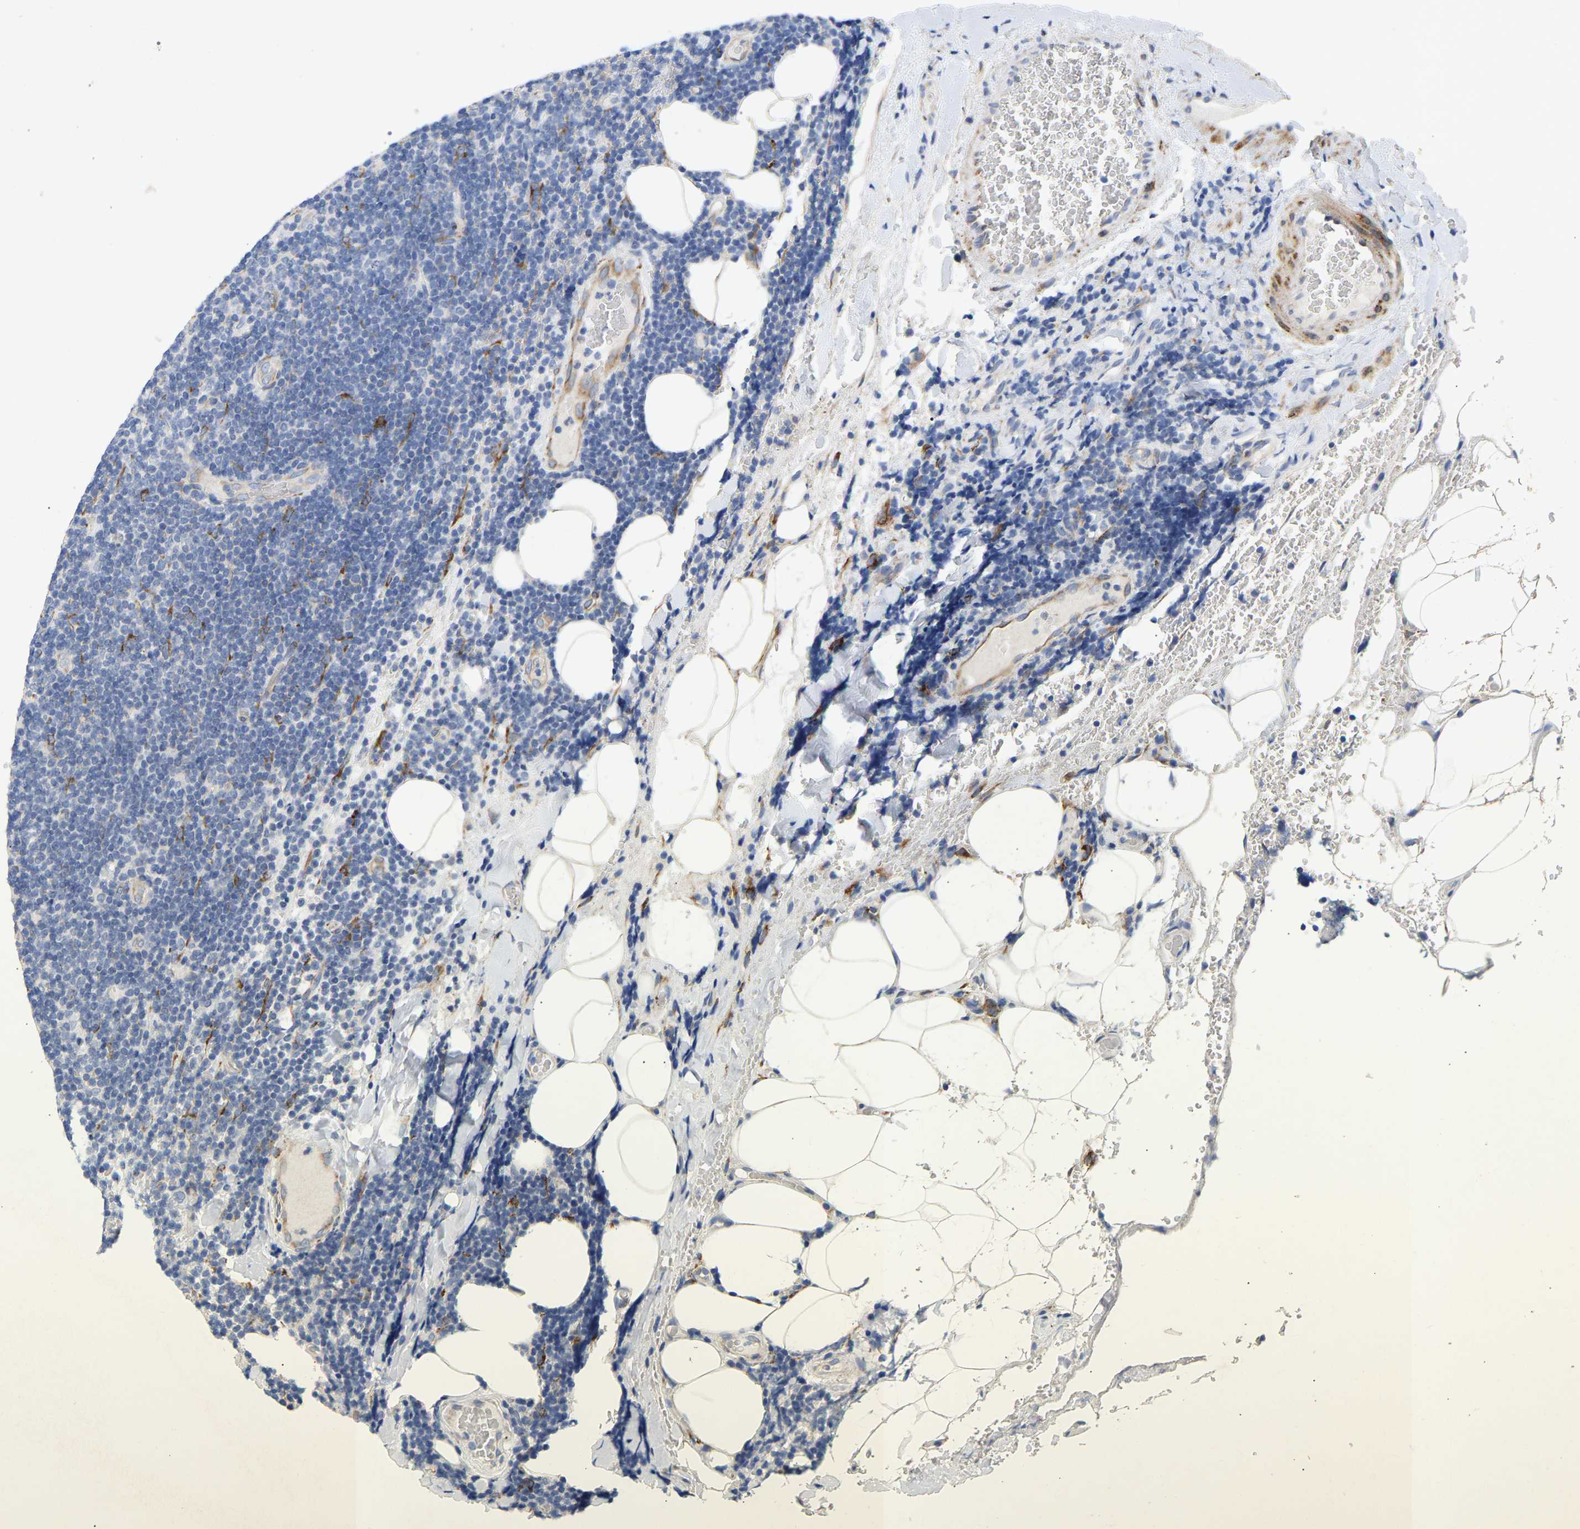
{"staining": {"intensity": "negative", "quantity": "none", "location": "none"}, "tissue": "lymphoma", "cell_type": "Tumor cells", "image_type": "cancer", "snomed": [{"axis": "morphology", "description": "Malignant lymphoma, non-Hodgkin's type, Low grade"}, {"axis": "topography", "description": "Lymph node"}], "caption": "Tumor cells are negative for protein expression in human malignant lymphoma, non-Hodgkin's type (low-grade). (Stains: DAB immunohistochemistry (IHC) with hematoxylin counter stain, Microscopy: brightfield microscopy at high magnification).", "gene": "SELENOM", "patient": {"sex": "male", "age": 66}}